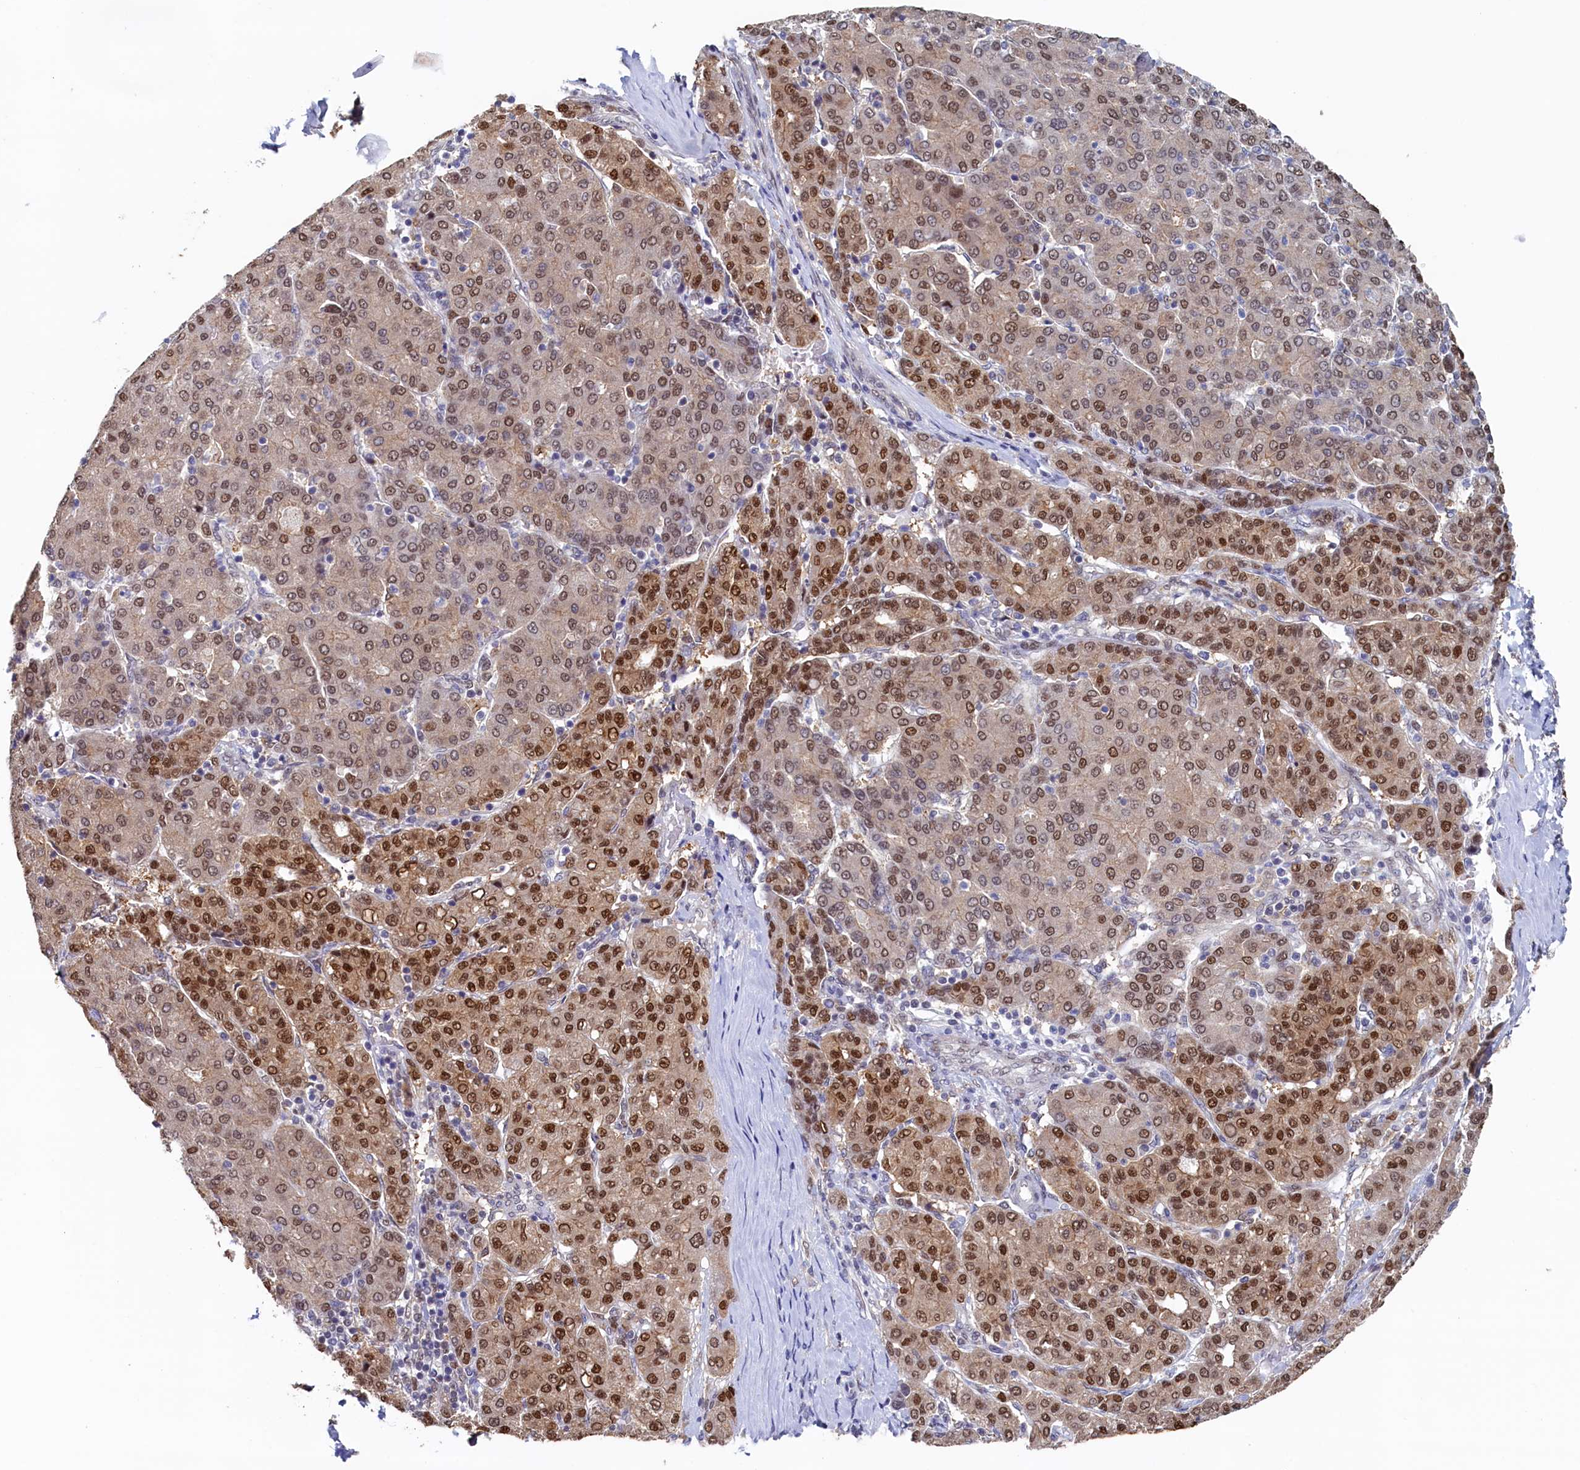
{"staining": {"intensity": "moderate", "quantity": ">75%", "location": "nuclear"}, "tissue": "liver cancer", "cell_type": "Tumor cells", "image_type": "cancer", "snomed": [{"axis": "morphology", "description": "Carcinoma, Hepatocellular, NOS"}, {"axis": "topography", "description": "Liver"}], "caption": "Immunohistochemistry of human liver cancer exhibits medium levels of moderate nuclear expression in approximately >75% of tumor cells. (IHC, brightfield microscopy, high magnification).", "gene": "AHCY", "patient": {"sex": "male", "age": 65}}